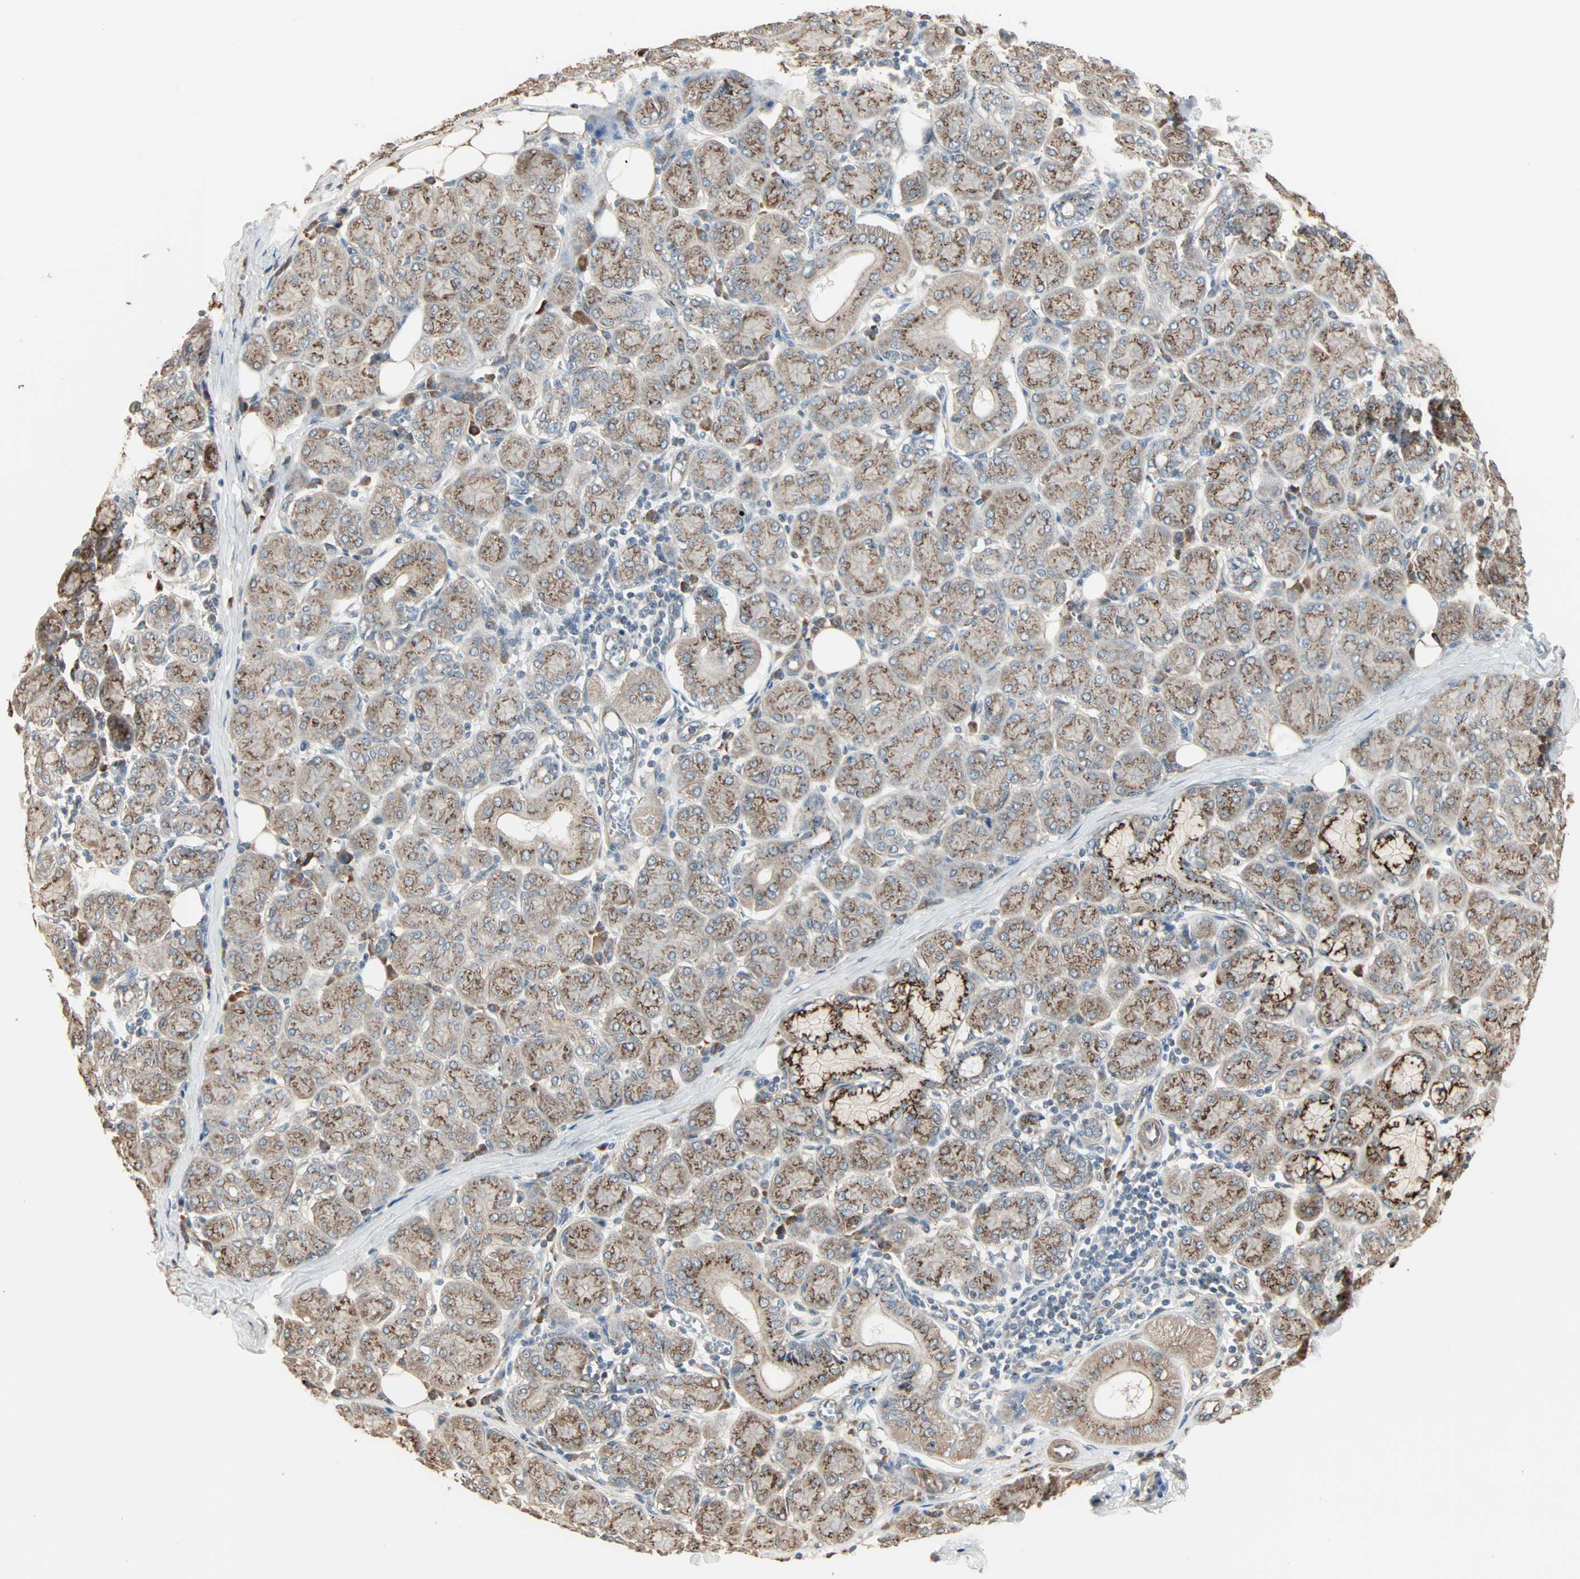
{"staining": {"intensity": "moderate", "quantity": ">75%", "location": "cytoplasmic/membranous"}, "tissue": "salivary gland", "cell_type": "Glandular cells", "image_type": "normal", "snomed": [{"axis": "morphology", "description": "Normal tissue, NOS"}, {"axis": "morphology", "description": "Inflammation, NOS"}, {"axis": "topography", "description": "Lymph node"}, {"axis": "topography", "description": "Salivary gland"}], "caption": "This is an image of immunohistochemistry staining of unremarkable salivary gland, which shows moderate expression in the cytoplasmic/membranous of glandular cells.", "gene": "GALNT3", "patient": {"sex": "male", "age": 3}}